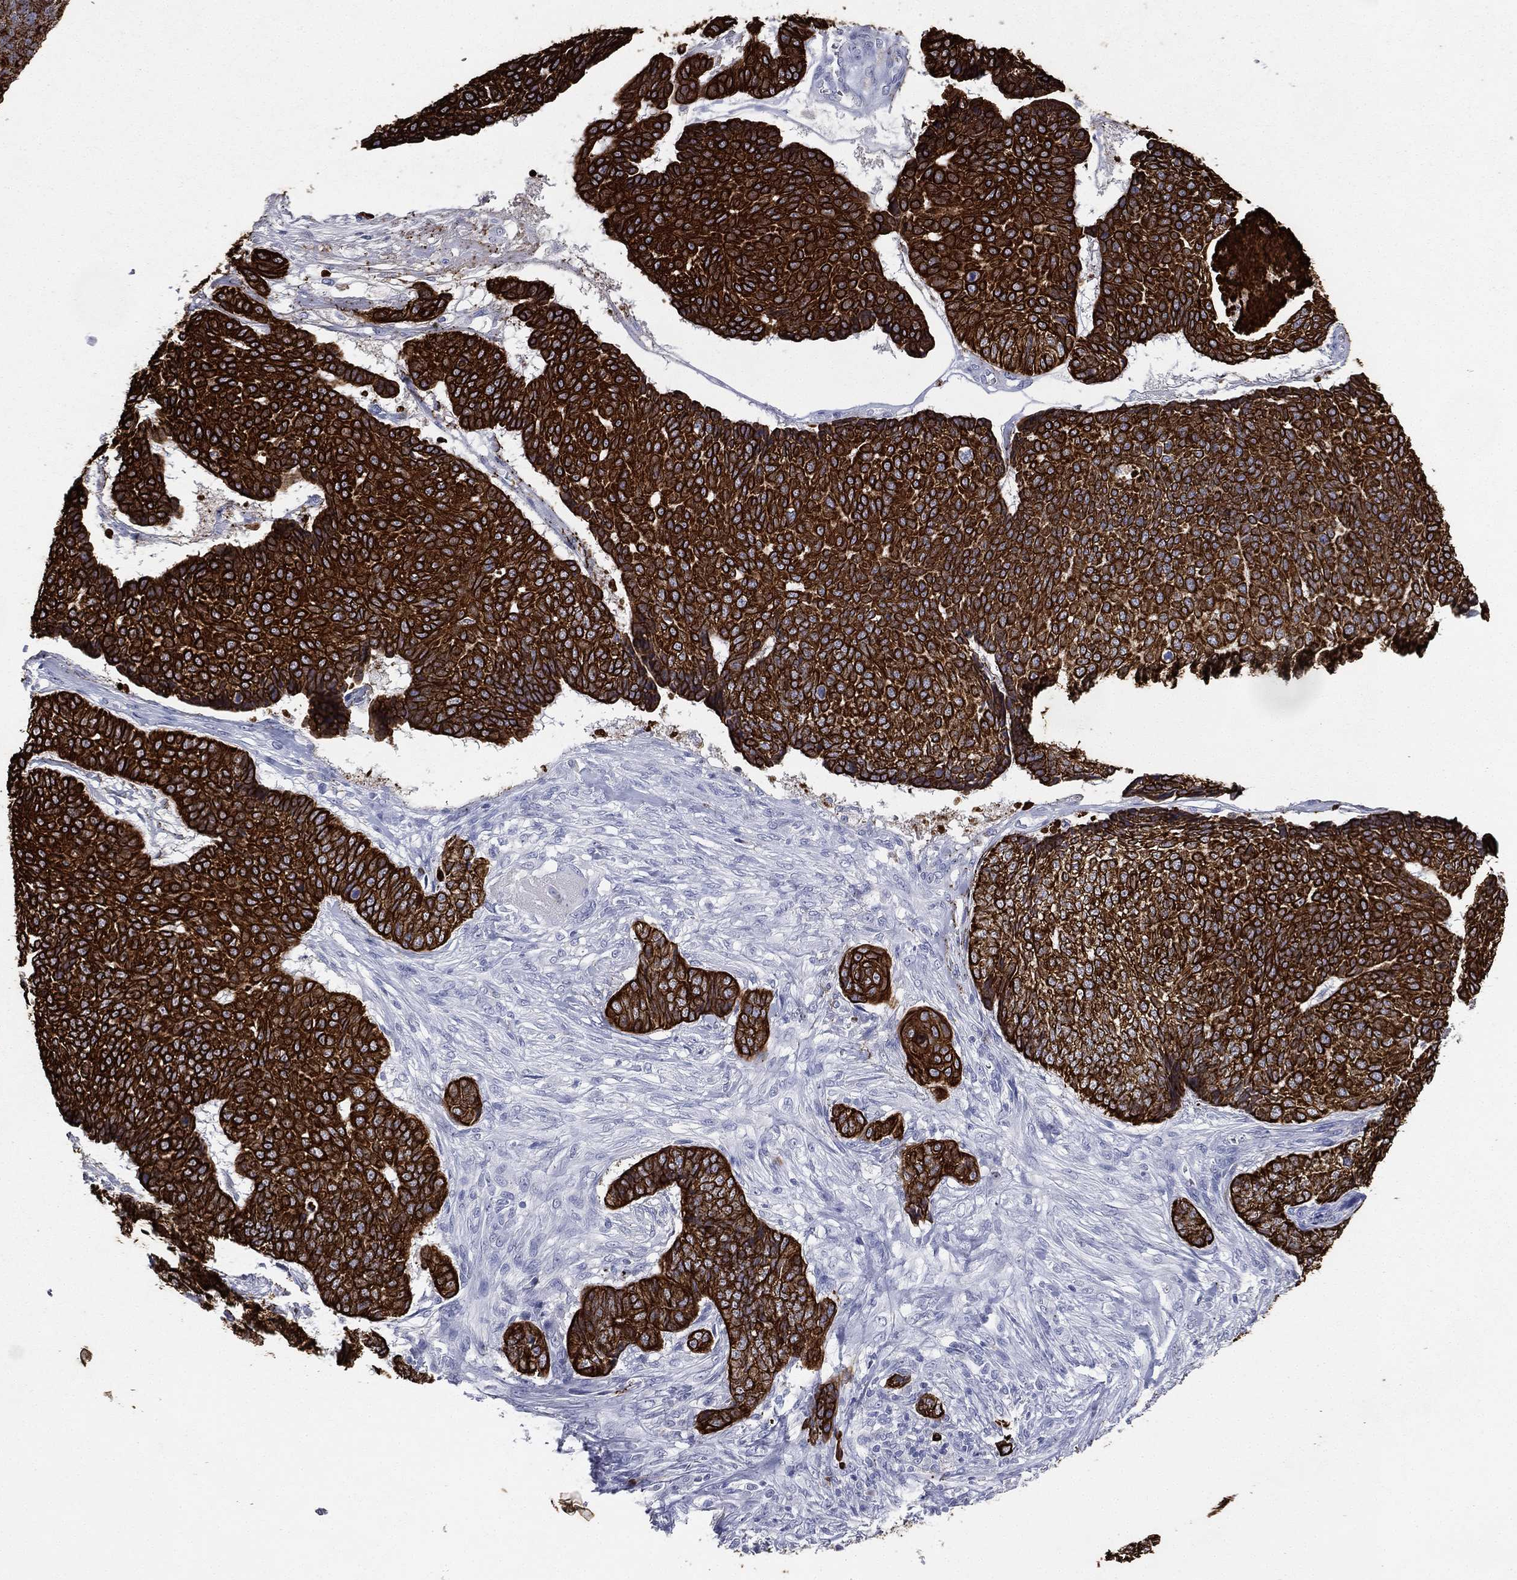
{"staining": {"intensity": "strong", "quantity": ">75%", "location": "cytoplasmic/membranous"}, "tissue": "skin cancer", "cell_type": "Tumor cells", "image_type": "cancer", "snomed": [{"axis": "morphology", "description": "Basal cell carcinoma"}, {"axis": "topography", "description": "Skin"}], "caption": "Protein expression analysis of human skin cancer (basal cell carcinoma) reveals strong cytoplasmic/membranous positivity in about >75% of tumor cells.", "gene": "KRT7", "patient": {"sex": "male", "age": 86}}